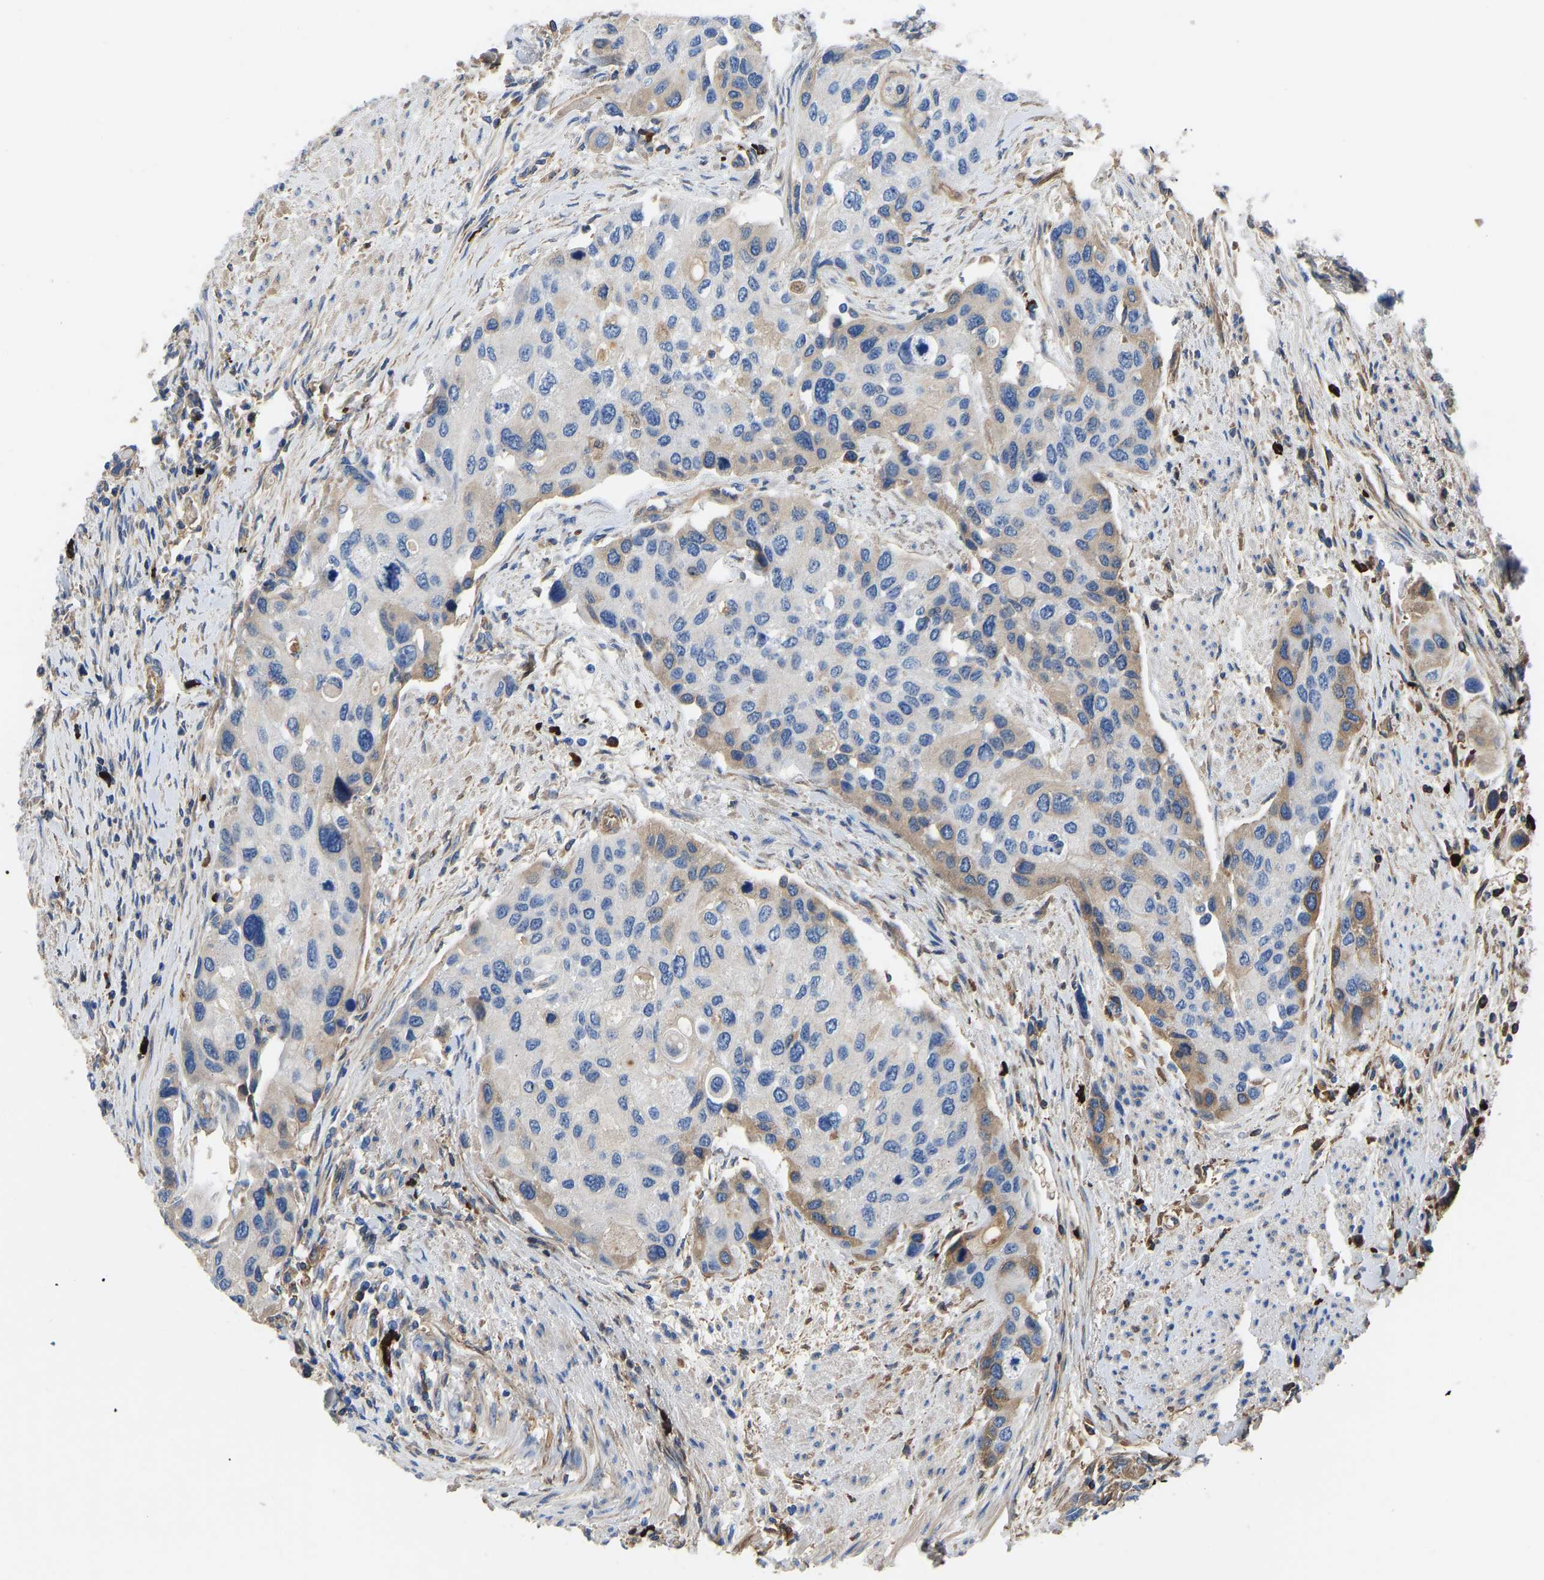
{"staining": {"intensity": "moderate", "quantity": "<25%", "location": "cytoplasmic/membranous"}, "tissue": "urothelial cancer", "cell_type": "Tumor cells", "image_type": "cancer", "snomed": [{"axis": "morphology", "description": "Urothelial carcinoma, High grade"}, {"axis": "topography", "description": "Urinary bladder"}], "caption": "Moderate cytoplasmic/membranous protein staining is seen in approximately <25% of tumor cells in urothelial carcinoma (high-grade). (DAB (3,3'-diaminobenzidine) IHC, brown staining for protein, blue staining for nuclei).", "gene": "HSPG2", "patient": {"sex": "female", "age": 56}}